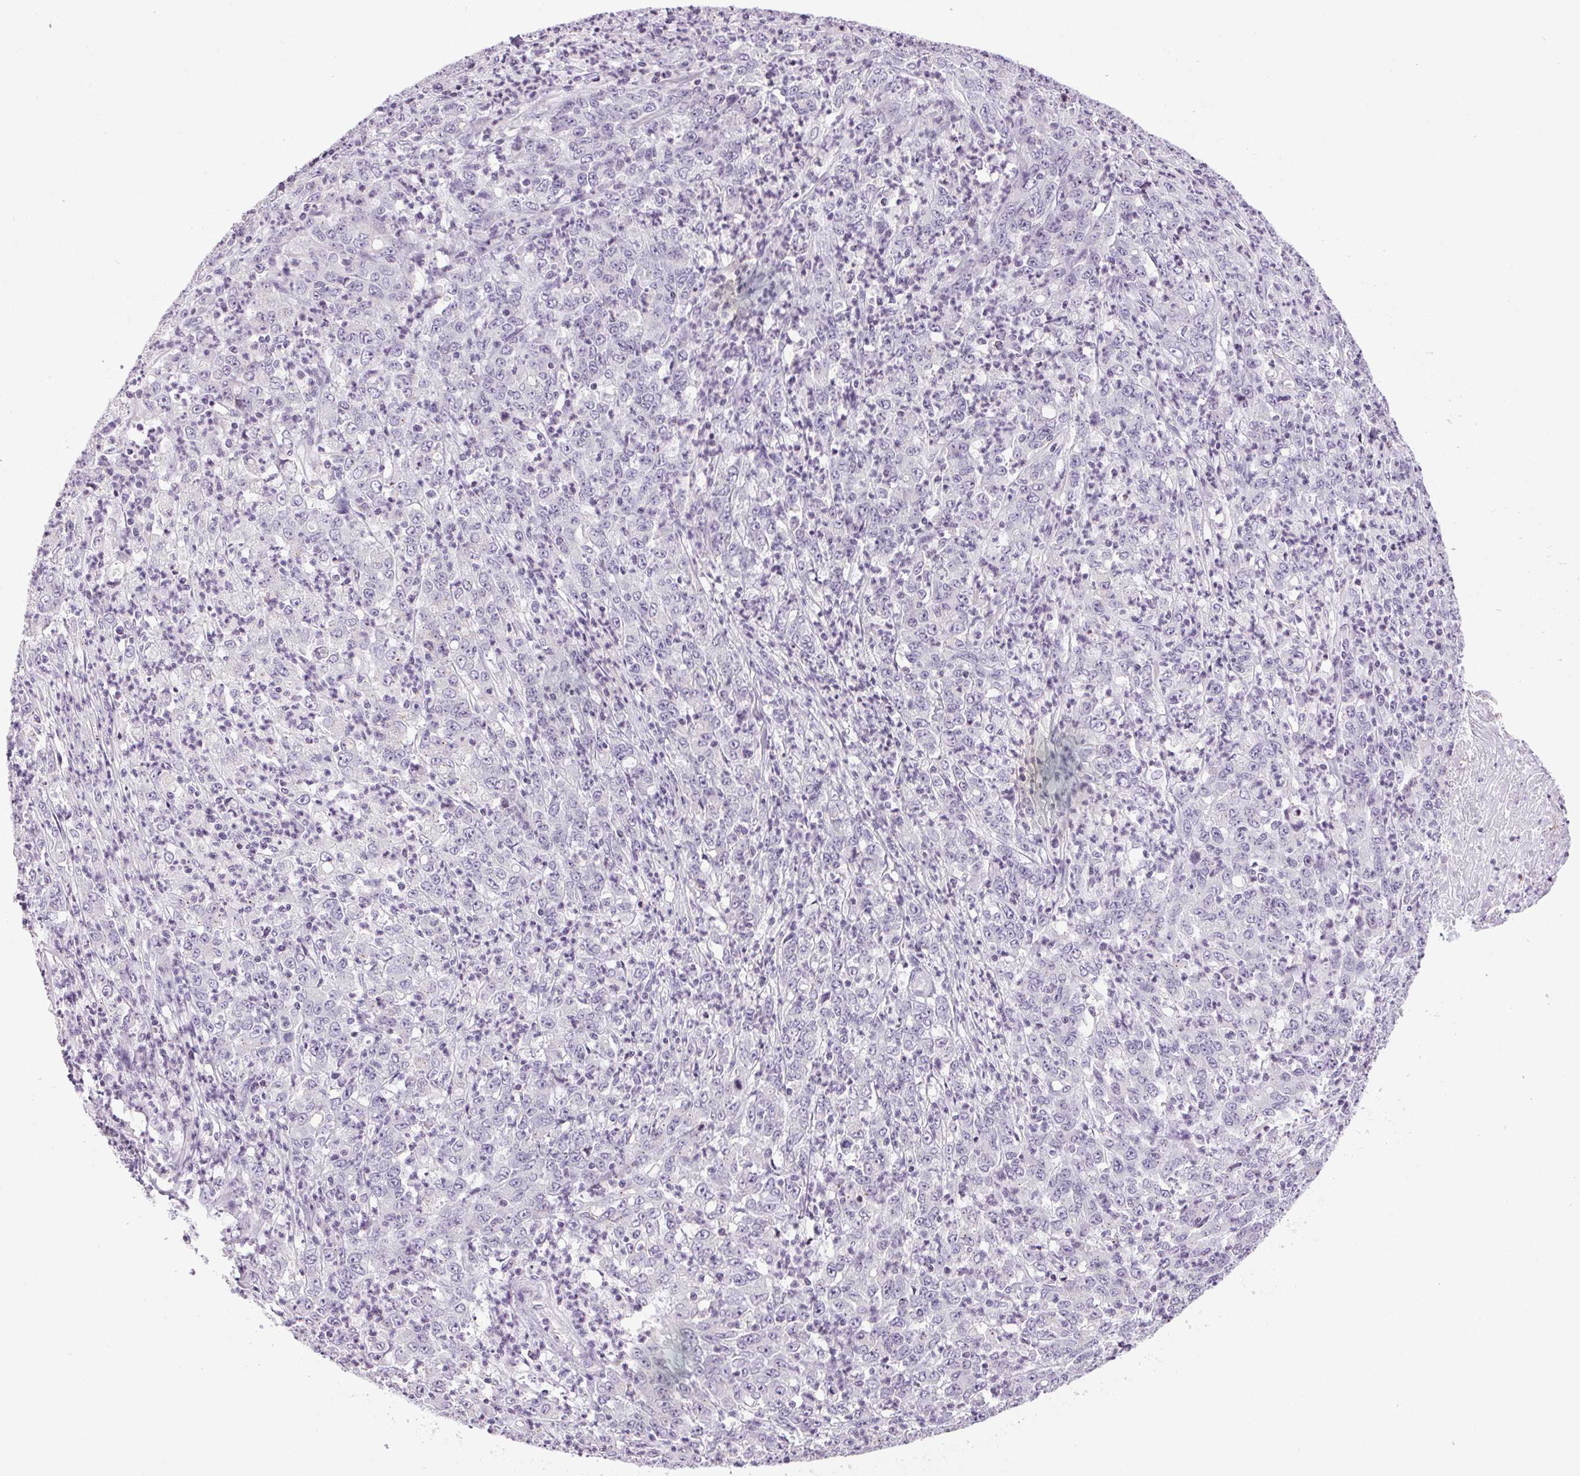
{"staining": {"intensity": "negative", "quantity": "none", "location": "none"}, "tissue": "stomach cancer", "cell_type": "Tumor cells", "image_type": "cancer", "snomed": [{"axis": "morphology", "description": "Adenocarcinoma, NOS"}, {"axis": "topography", "description": "Stomach, lower"}], "caption": "Tumor cells are negative for brown protein staining in adenocarcinoma (stomach). The staining is performed using DAB brown chromogen with nuclei counter-stained in using hematoxylin.", "gene": "TMEM88B", "patient": {"sex": "female", "age": 71}}